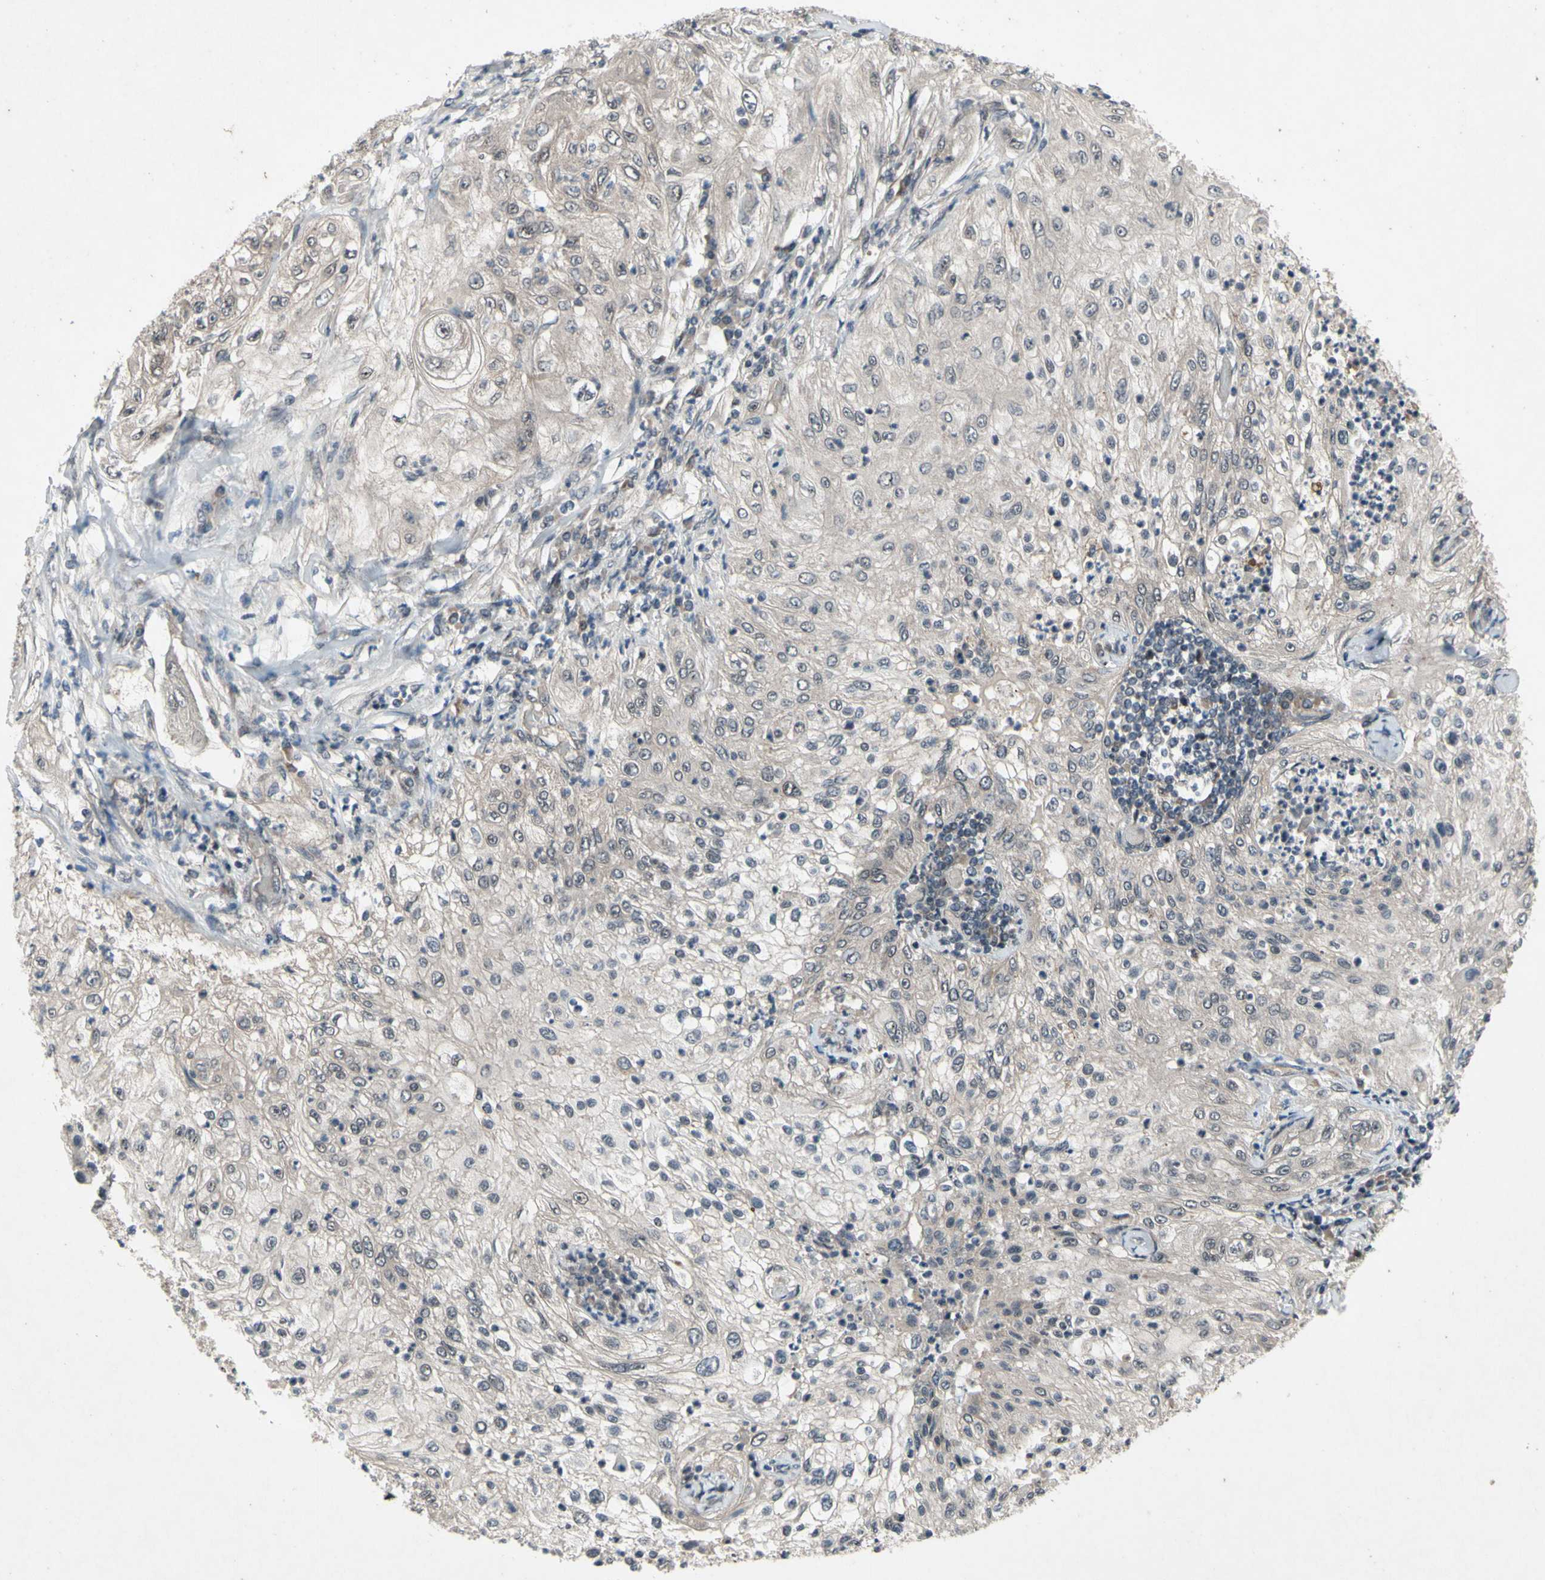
{"staining": {"intensity": "weak", "quantity": ">75%", "location": "cytoplasmic/membranous"}, "tissue": "lung cancer", "cell_type": "Tumor cells", "image_type": "cancer", "snomed": [{"axis": "morphology", "description": "Inflammation, NOS"}, {"axis": "morphology", "description": "Squamous cell carcinoma, NOS"}, {"axis": "topography", "description": "Lymph node"}, {"axis": "topography", "description": "Soft tissue"}, {"axis": "topography", "description": "Lung"}], "caption": "Lung squamous cell carcinoma stained for a protein (brown) demonstrates weak cytoplasmic/membranous positive expression in approximately >75% of tumor cells.", "gene": "TRDMT1", "patient": {"sex": "male", "age": 66}}